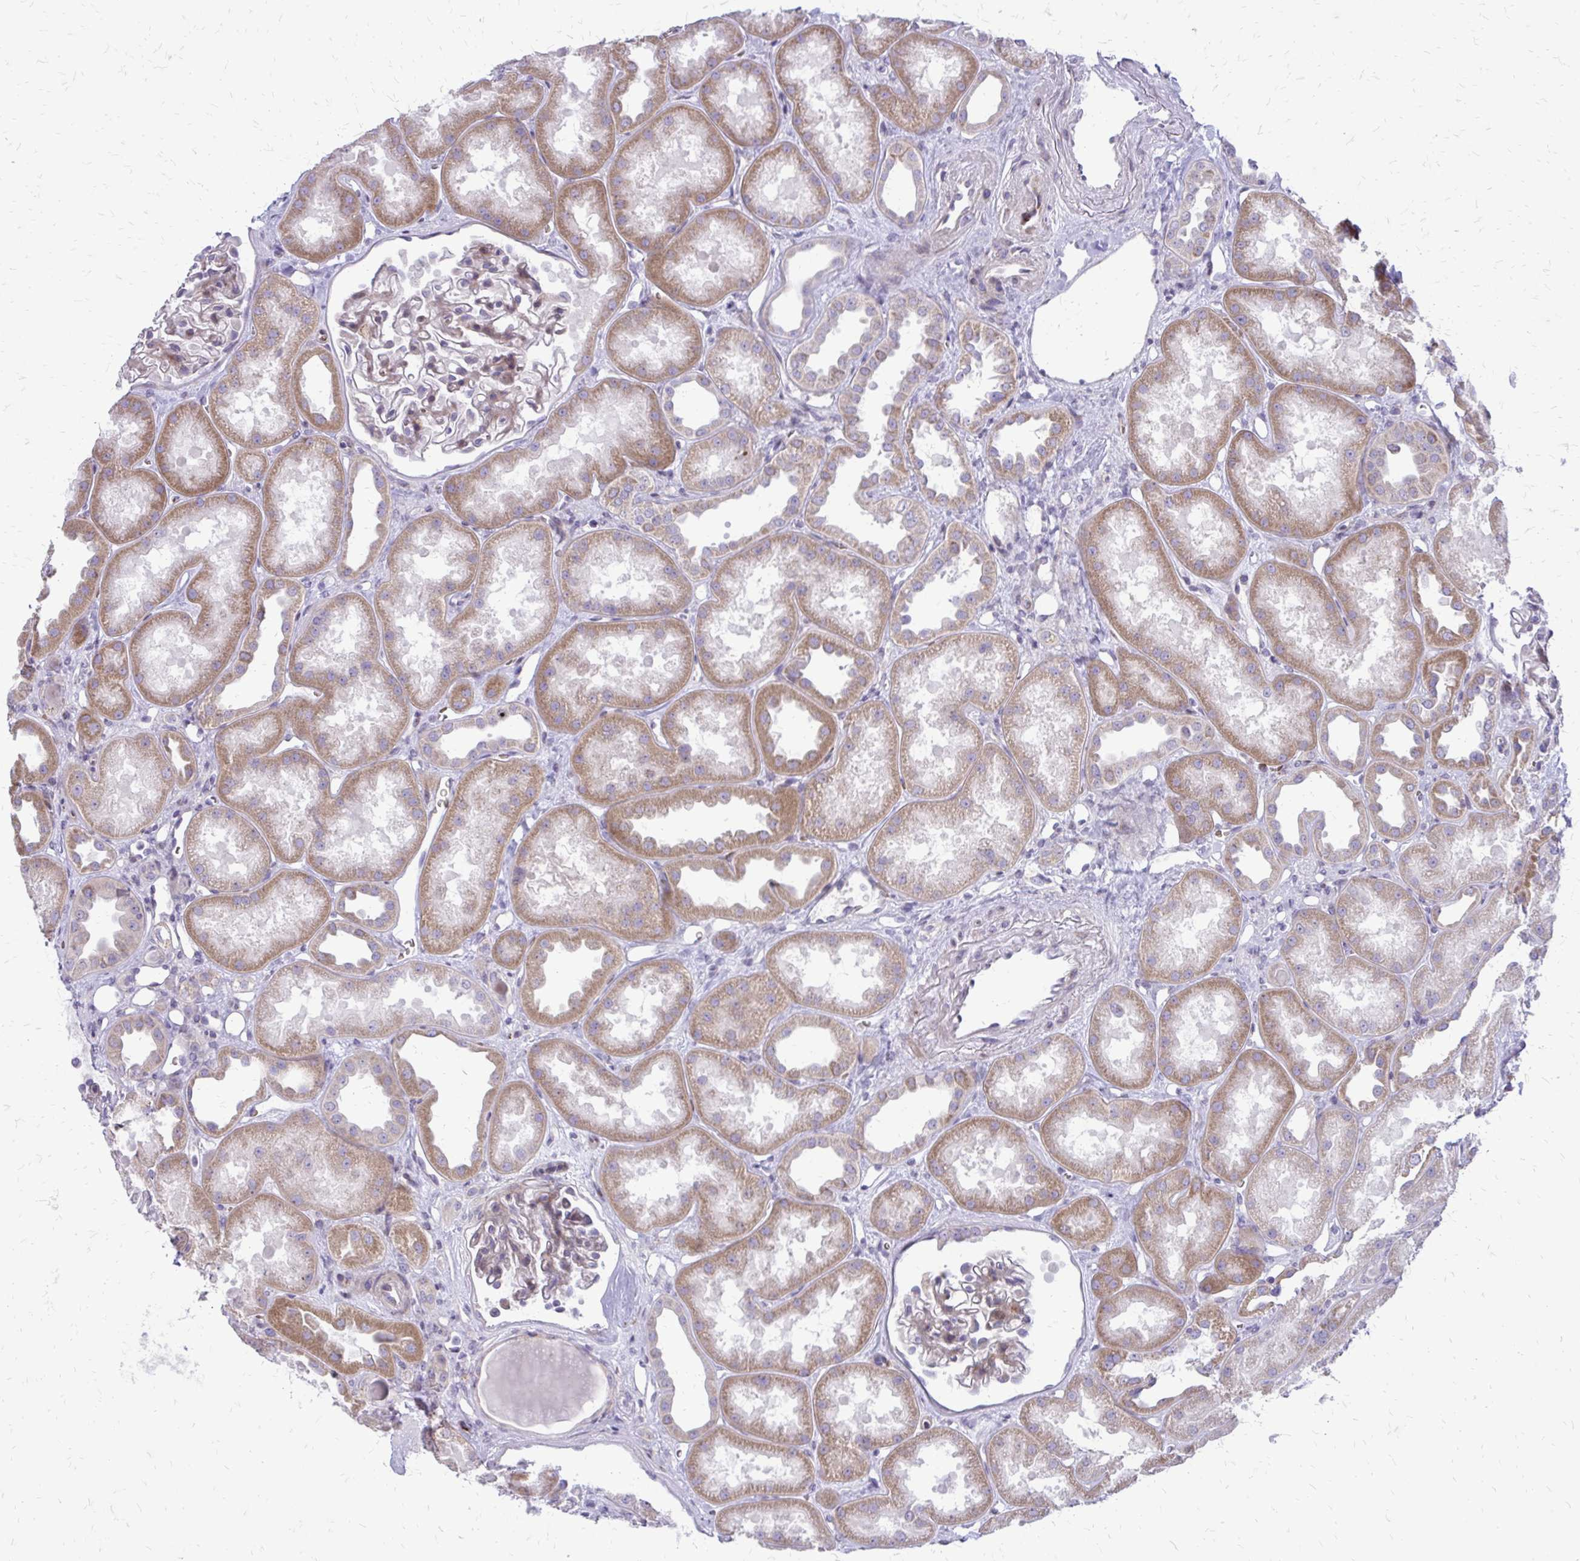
{"staining": {"intensity": "weak", "quantity": "25%-75%", "location": "cytoplasmic/membranous"}, "tissue": "kidney", "cell_type": "Cells in glomeruli", "image_type": "normal", "snomed": [{"axis": "morphology", "description": "Normal tissue, NOS"}, {"axis": "topography", "description": "Kidney"}], "caption": "This is a histology image of immunohistochemistry staining of benign kidney, which shows weak expression in the cytoplasmic/membranous of cells in glomeruli.", "gene": "FUNDC2", "patient": {"sex": "male", "age": 61}}